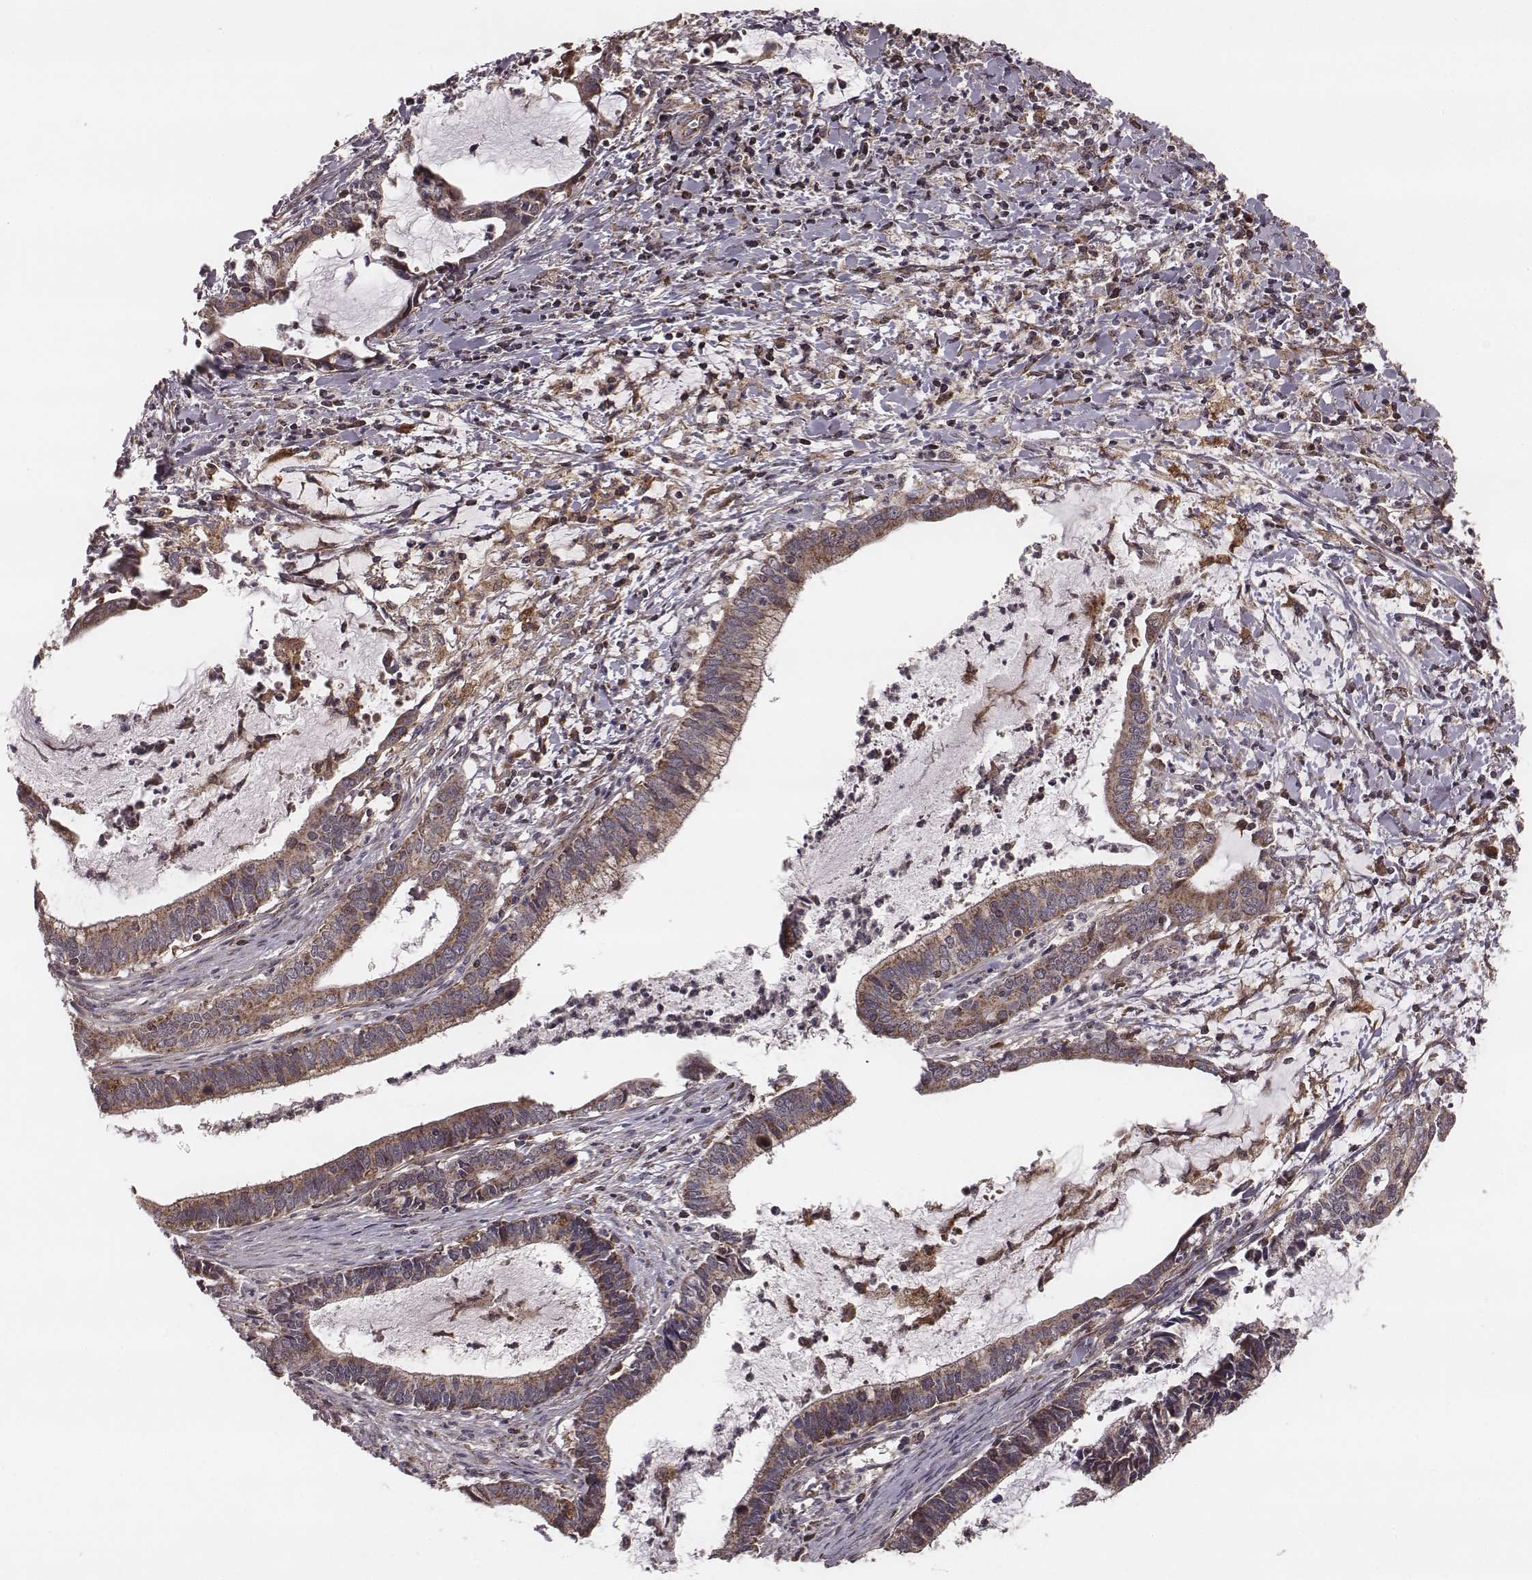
{"staining": {"intensity": "moderate", "quantity": ">75%", "location": "cytoplasmic/membranous"}, "tissue": "cervical cancer", "cell_type": "Tumor cells", "image_type": "cancer", "snomed": [{"axis": "morphology", "description": "Adenocarcinoma, NOS"}, {"axis": "topography", "description": "Cervix"}], "caption": "Immunohistochemistry (IHC) micrograph of human cervical cancer (adenocarcinoma) stained for a protein (brown), which displays medium levels of moderate cytoplasmic/membranous expression in approximately >75% of tumor cells.", "gene": "ZDHHC21", "patient": {"sex": "female", "age": 42}}